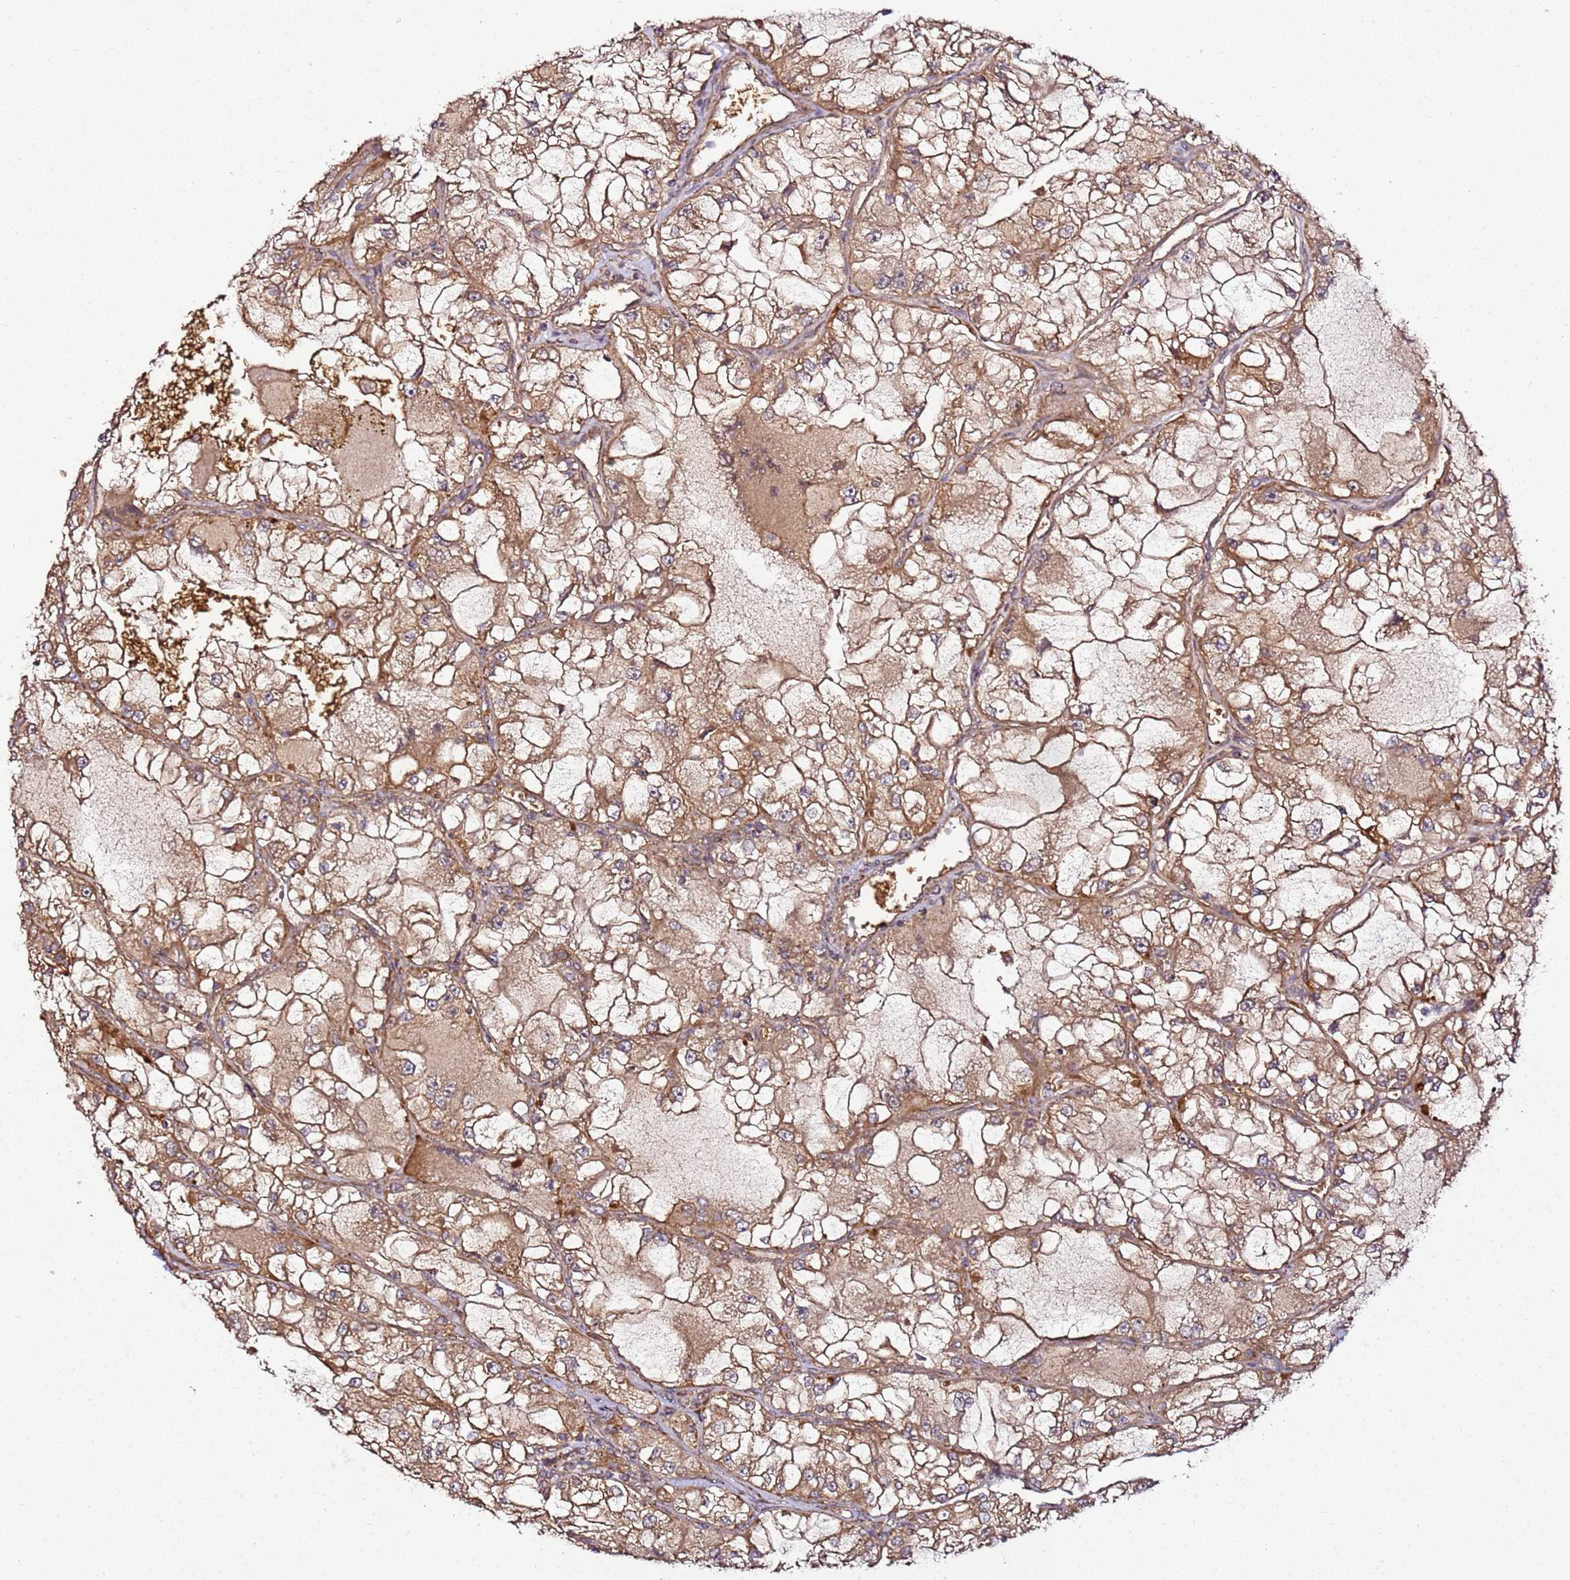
{"staining": {"intensity": "moderate", "quantity": ">75%", "location": "cytoplasmic/membranous"}, "tissue": "renal cancer", "cell_type": "Tumor cells", "image_type": "cancer", "snomed": [{"axis": "morphology", "description": "Adenocarcinoma, NOS"}, {"axis": "topography", "description": "Kidney"}], "caption": "Renal adenocarcinoma stained for a protein shows moderate cytoplasmic/membranous positivity in tumor cells. The protein of interest is stained brown, and the nuclei are stained in blue (DAB (3,3'-diaminobenzidine) IHC with brightfield microscopy, high magnification).", "gene": "TM2D2", "patient": {"sex": "female", "age": 72}}